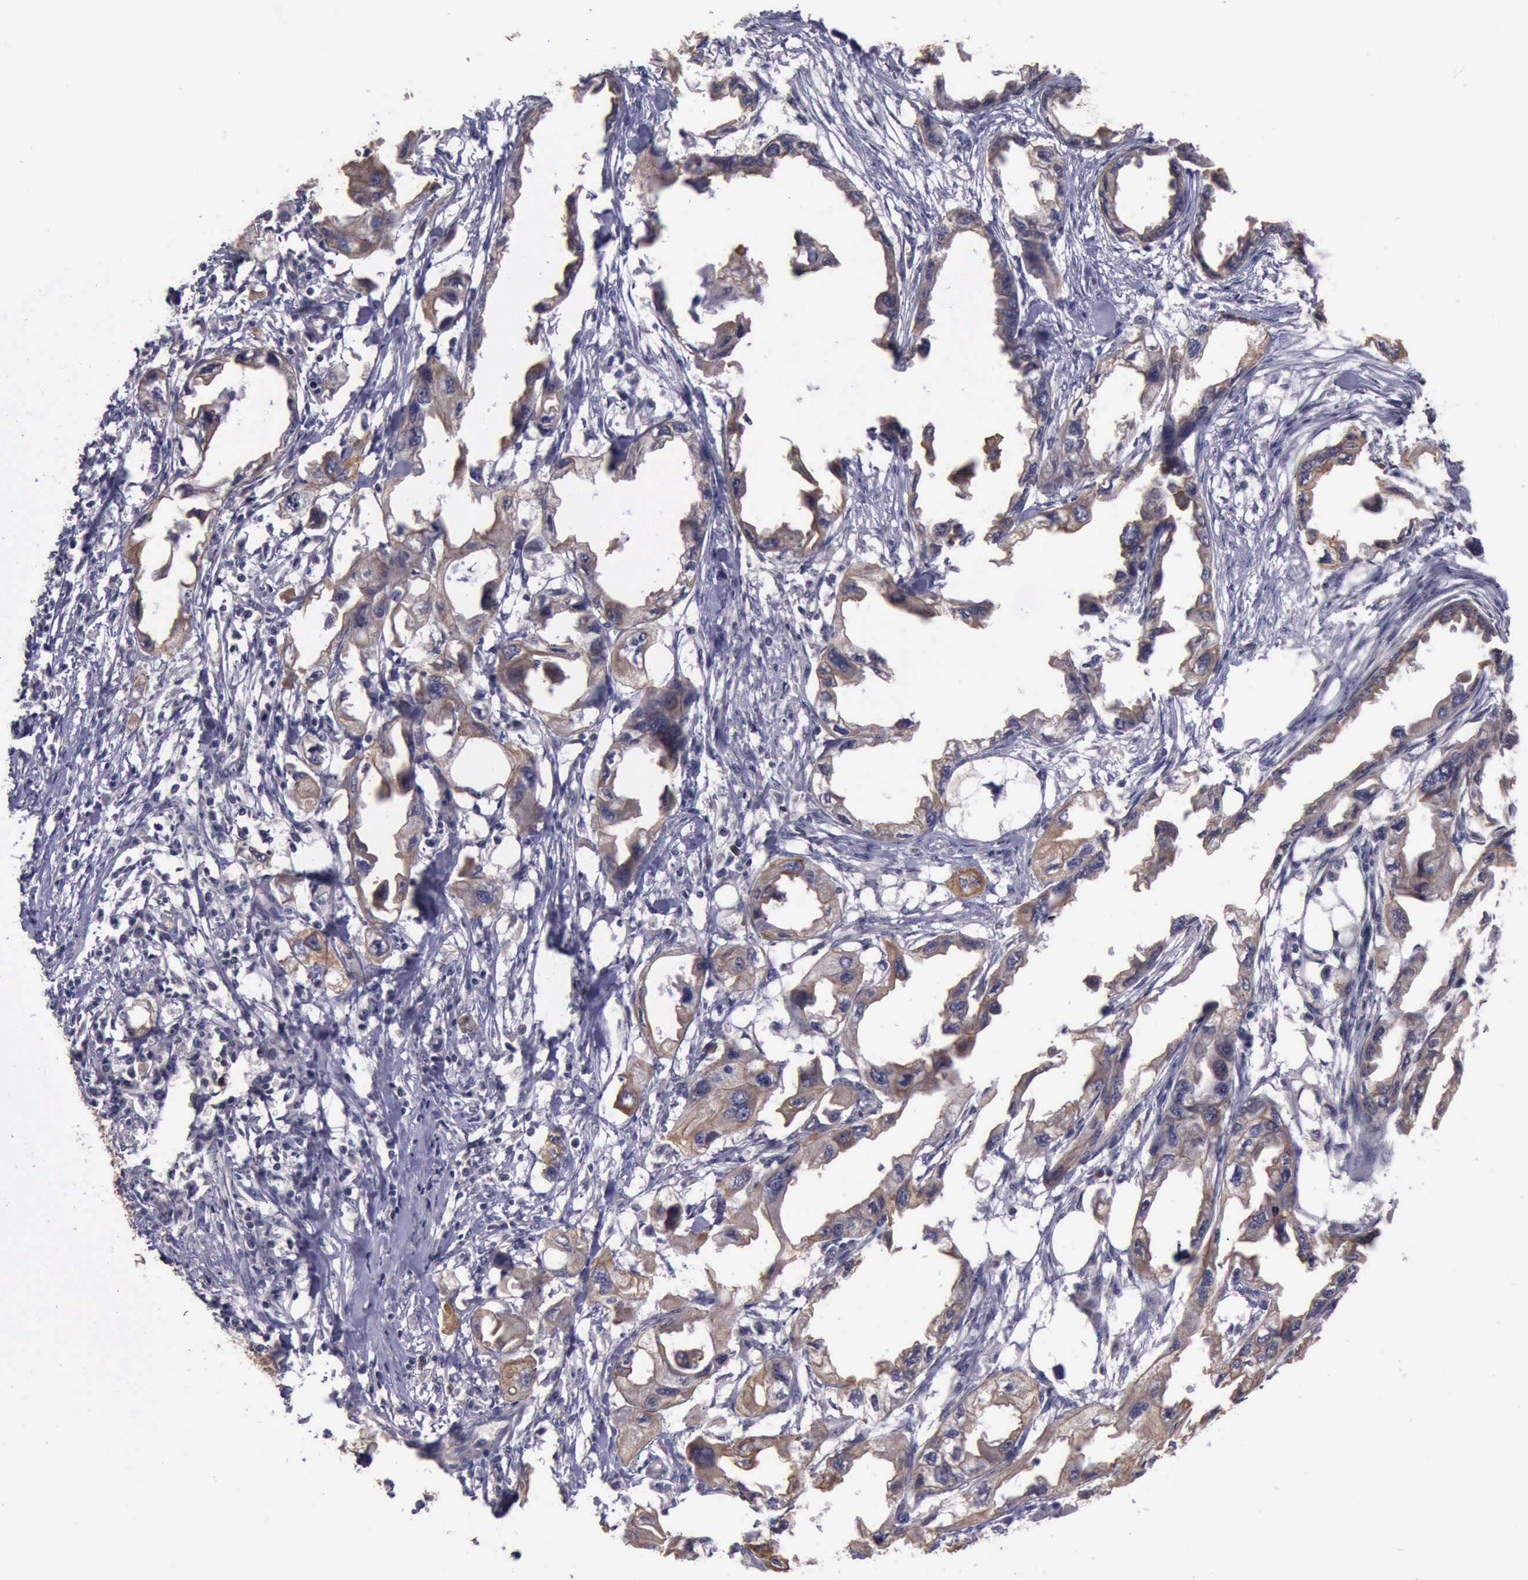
{"staining": {"intensity": "negative", "quantity": "none", "location": "none"}, "tissue": "endometrial cancer", "cell_type": "Tumor cells", "image_type": "cancer", "snomed": [{"axis": "morphology", "description": "Adenocarcinoma, NOS"}, {"axis": "topography", "description": "Endometrium"}], "caption": "Human endometrial adenocarcinoma stained for a protein using immunohistochemistry (IHC) displays no expression in tumor cells.", "gene": "RAB39B", "patient": {"sex": "female", "age": 67}}